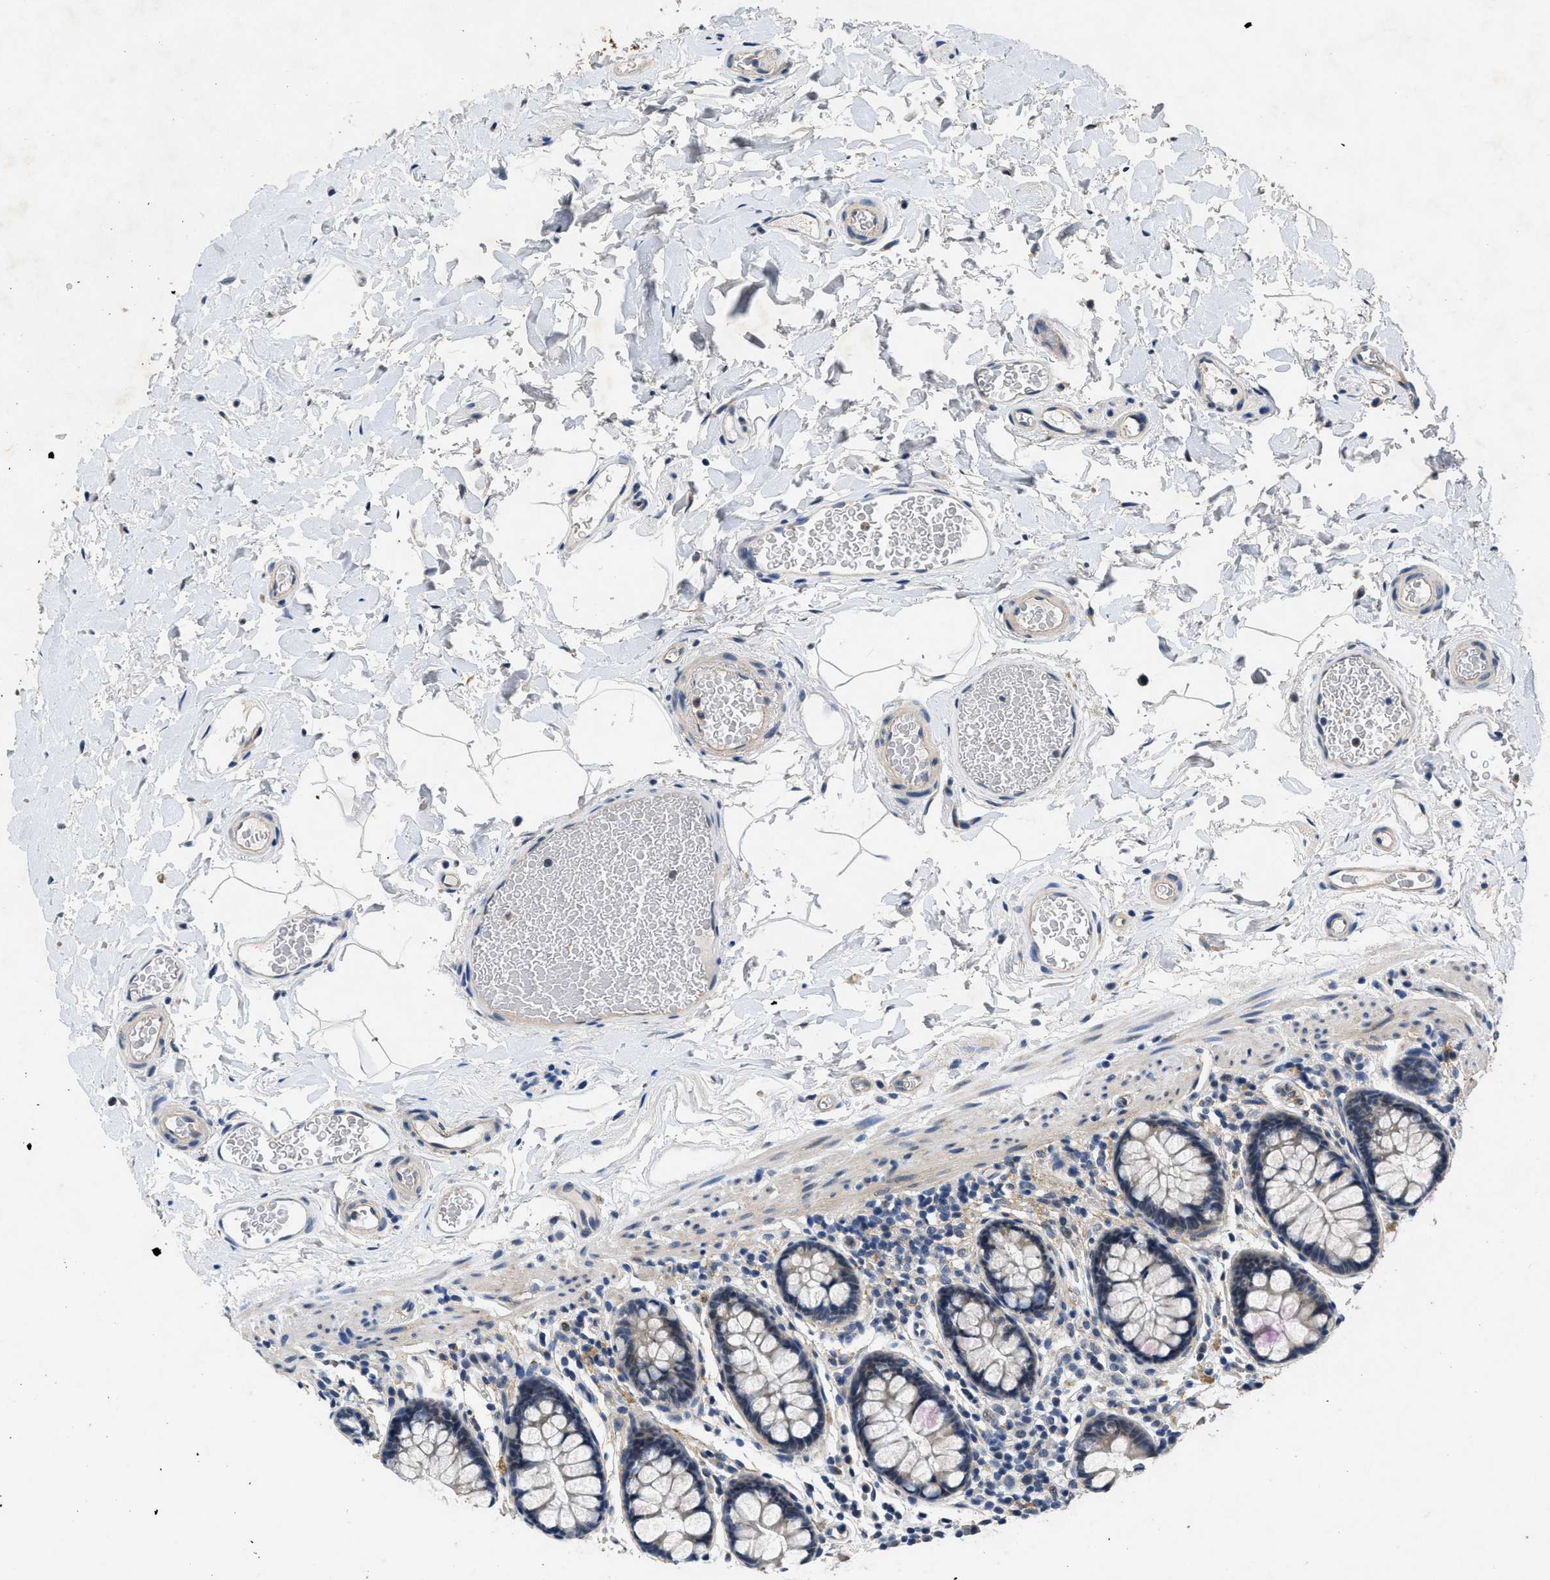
{"staining": {"intensity": "weak", "quantity": ">75%", "location": "cytoplasmic/membranous"}, "tissue": "colon", "cell_type": "Endothelial cells", "image_type": "normal", "snomed": [{"axis": "morphology", "description": "Normal tissue, NOS"}, {"axis": "topography", "description": "Colon"}], "caption": "Immunohistochemistry (IHC) (DAB (3,3'-diaminobenzidine)) staining of unremarkable human colon displays weak cytoplasmic/membranous protein expression in about >75% of endothelial cells.", "gene": "PAPOLG", "patient": {"sex": "female", "age": 80}}